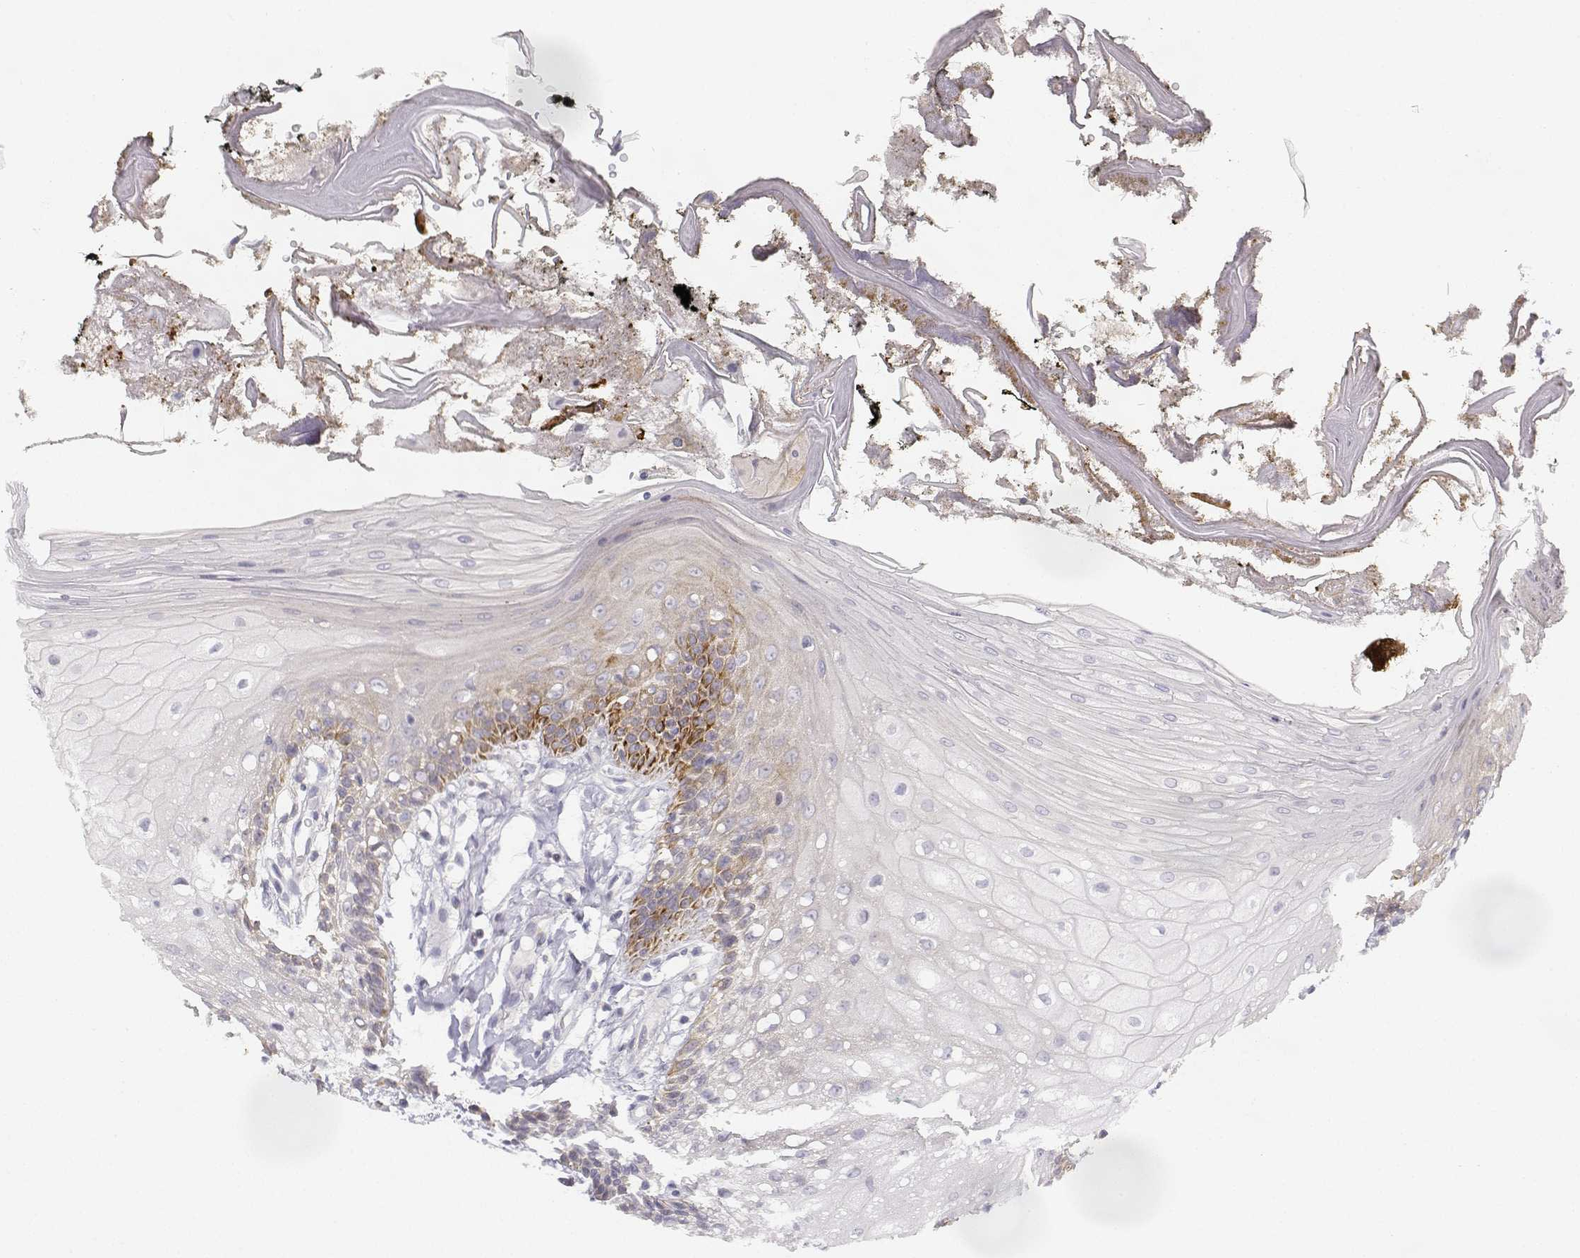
{"staining": {"intensity": "negative", "quantity": "none", "location": "none"}, "tissue": "oral mucosa", "cell_type": "Squamous epithelial cells", "image_type": "normal", "snomed": [{"axis": "morphology", "description": "Normal tissue, NOS"}, {"axis": "morphology", "description": "Squamous cell carcinoma, NOS"}, {"axis": "topography", "description": "Oral tissue"}, {"axis": "topography", "description": "Head-Neck"}], "caption": "There is no significant expression in squamous epithelial cells of oral mucosa.", "gene": "GLIPR1L2", "patient": {"sex": "male", "age": 69}}